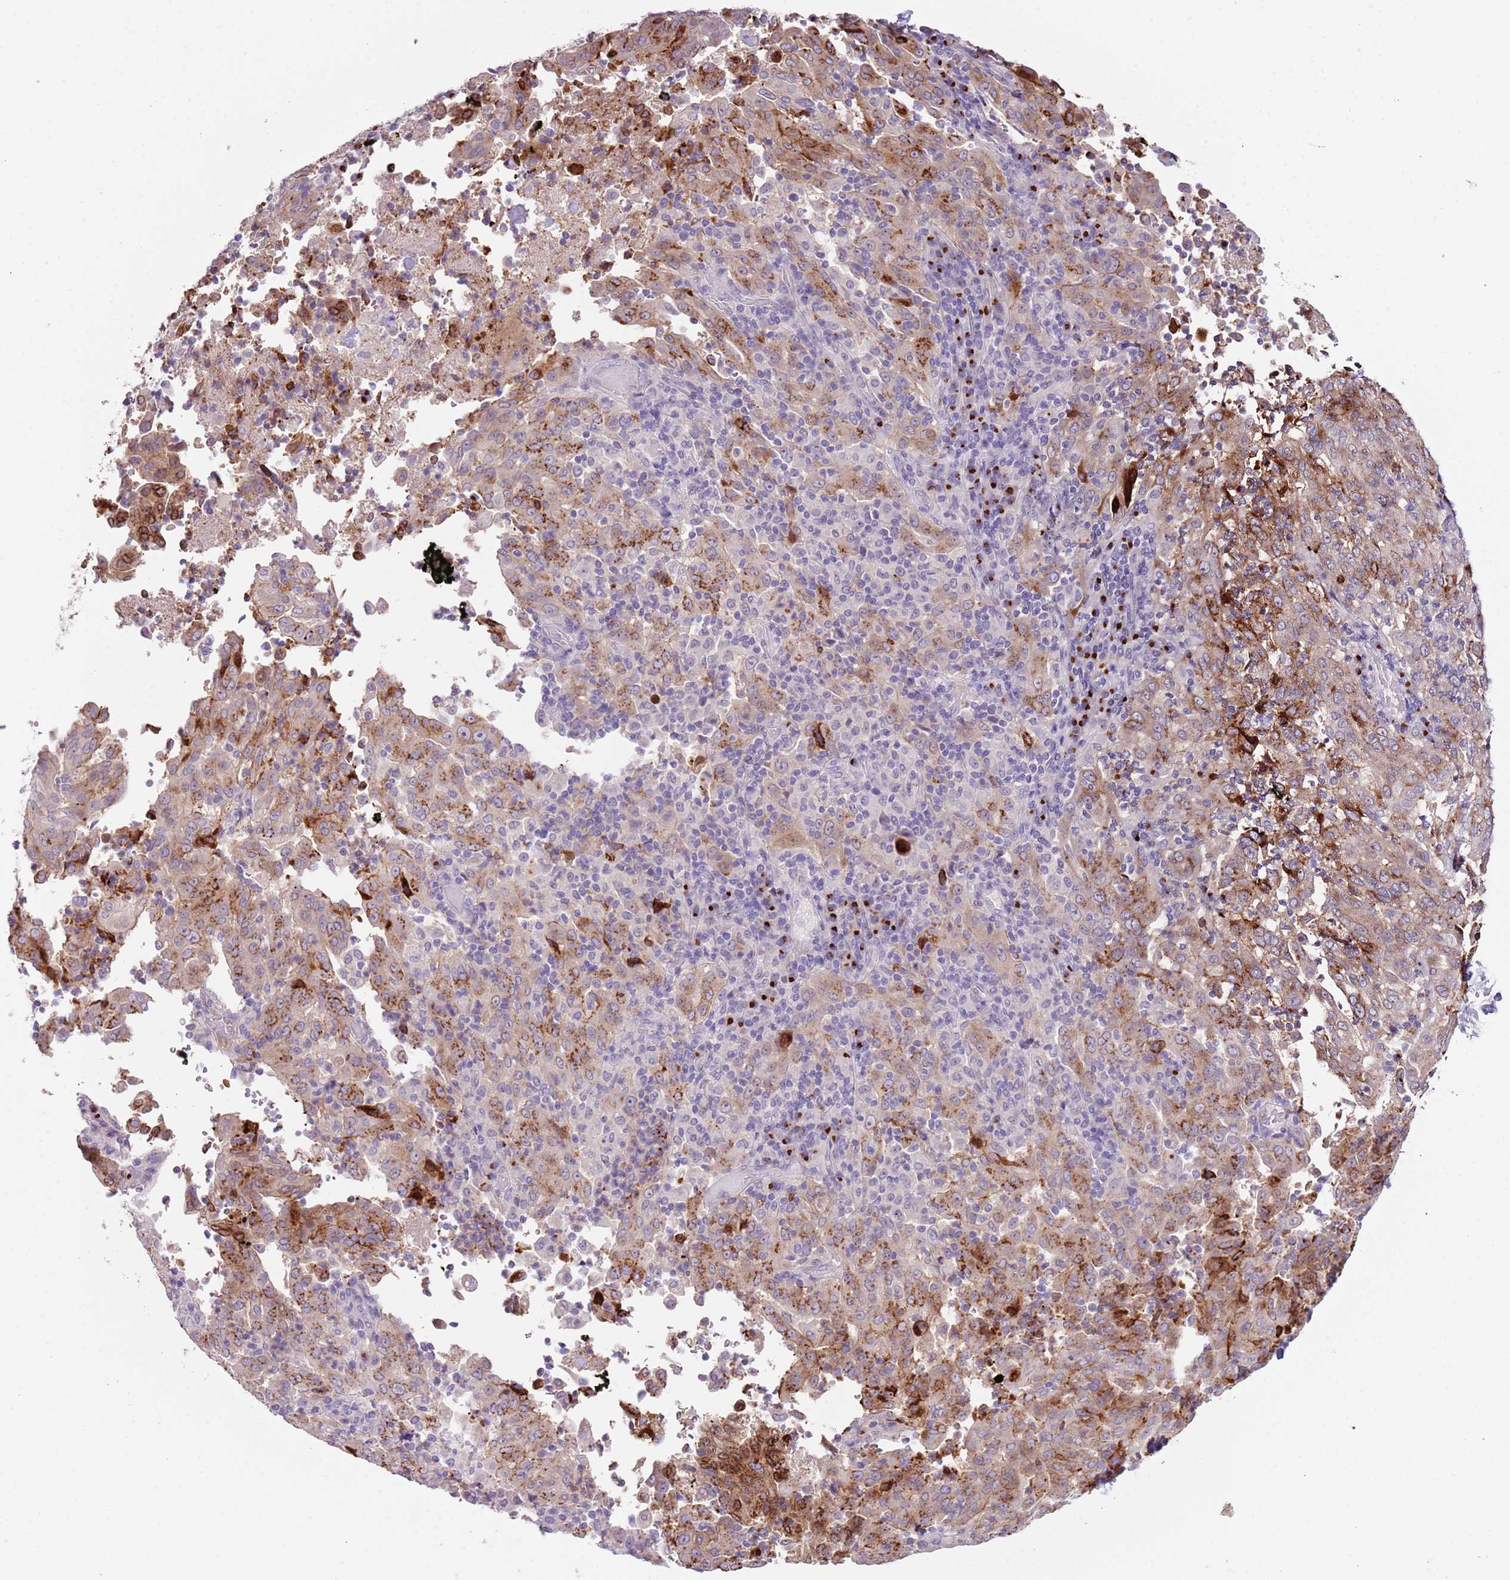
{"staining": {"intensity": "moderate", "quantity": ">75%", "location": "cytoplasmic/membranous"}, "tissue": "pancreatic cancer", "cell_type": "Tumor cells", "image_type": "cancer", "snomed": [{"axis": "morphology", "description": "Adenocarcinoma, NOS"}, {"axis": "topography", "description": "Pancreas"}], "caption": "Human pancreatic cancer stained for a protein (brown) exhibits moderate cytoplasmic/membranous positive positivity in about >75% of tumor cells.", "gene": "C2CD3", "patient": {"sex": "male", "age": 63}}